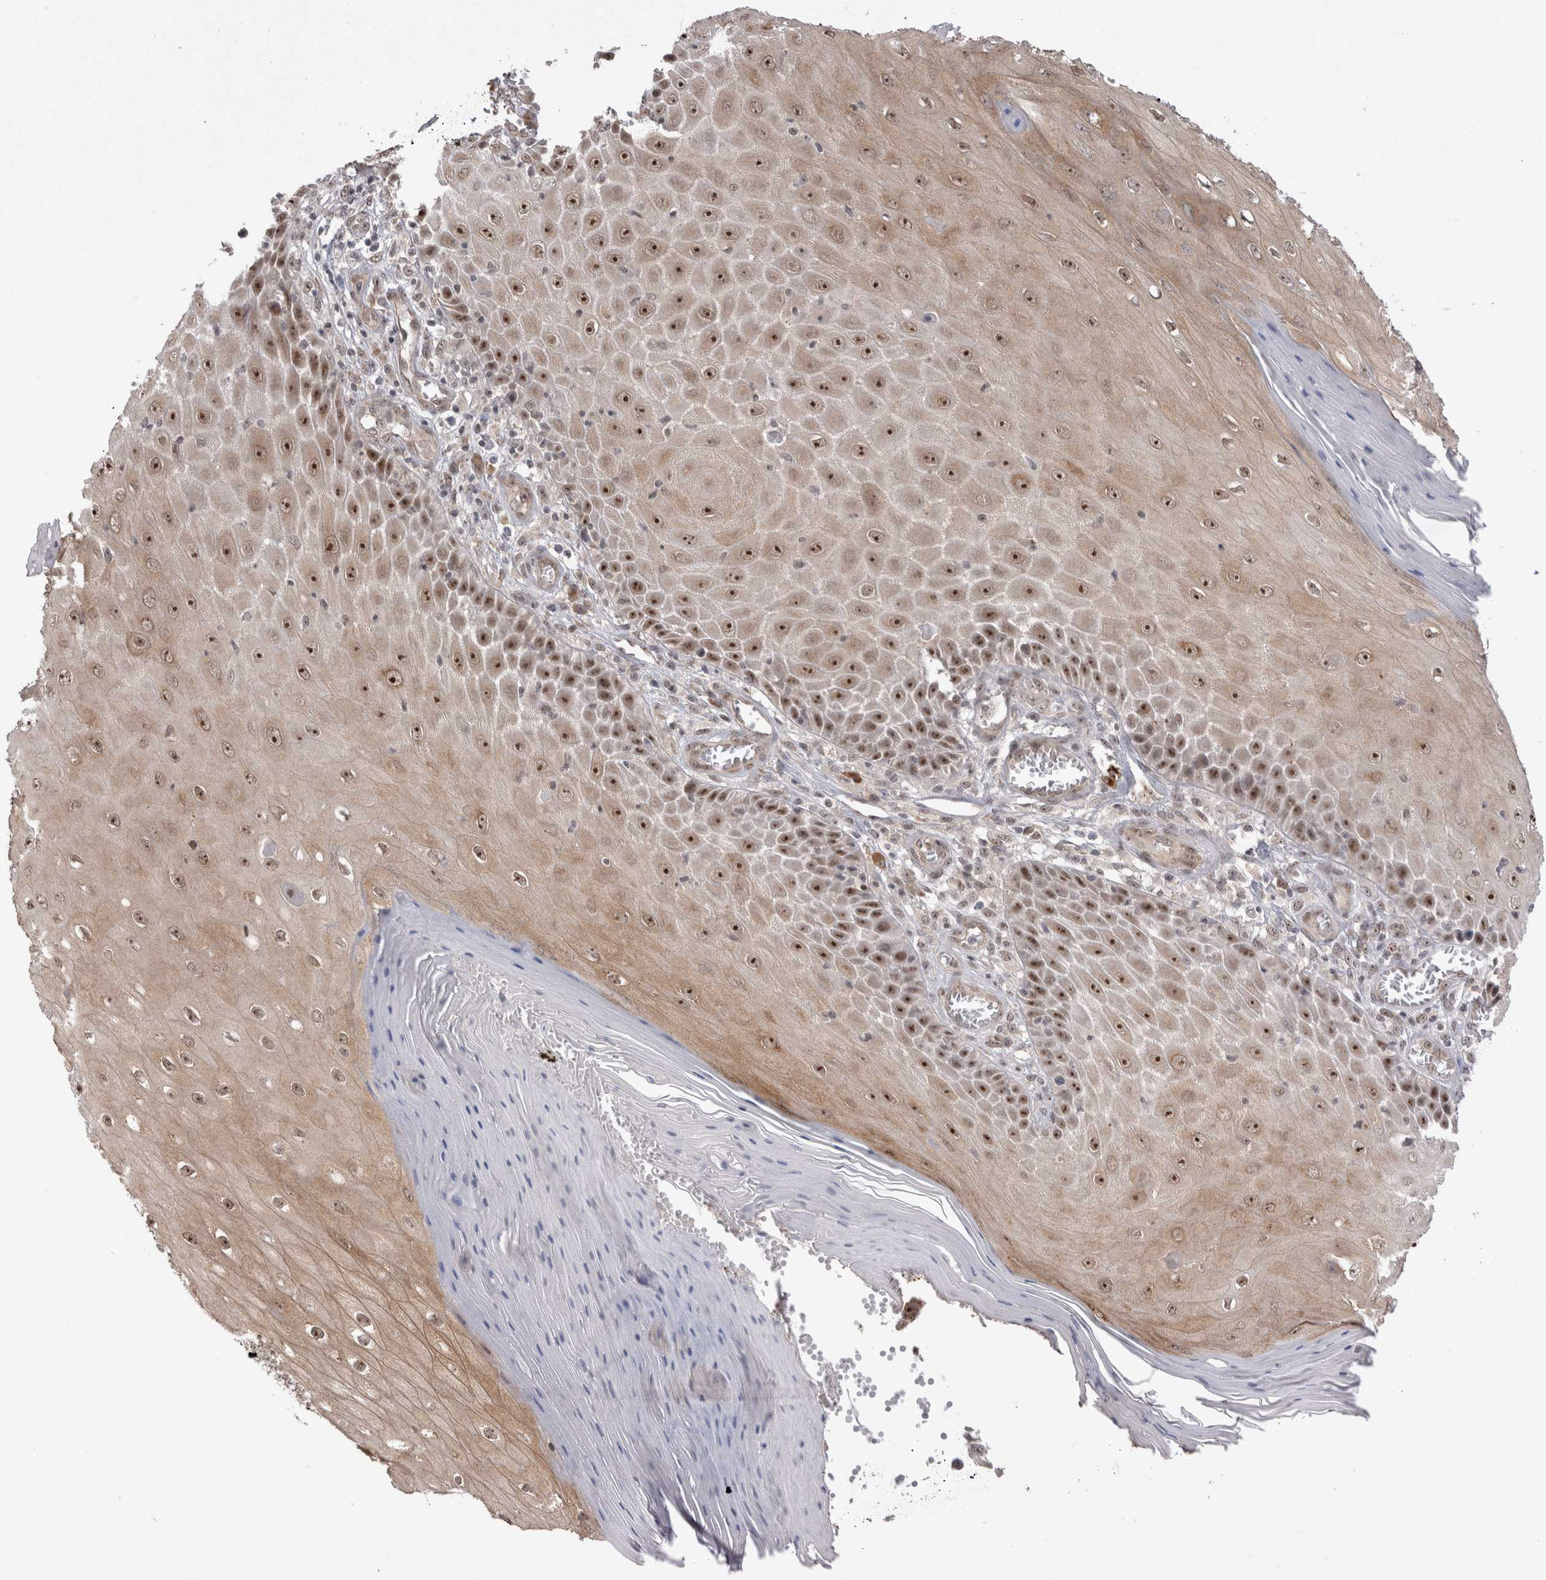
{"staining": {"intensity": "strong", "quantity": ">75%", "location": "cytoplasmic/membranous,nuclear"}, "tissue": "skin cancer", "cell_type": "Tumor cells", "image_type": "cancer", "snomed": [{"axis": "morphology", "description": "Squamous cell carcinoma, NOS"}, {"axis": "topography", "description": "Skin"}], "caption": "An image of skin cancer (squamous cell carcinoma) stained for a protein reveals strong cytoplasmic/membranous and nuclear brown staining in tumor cells.", "gene": "EXOSC4", "patient": {"sex": "female", "age": 73}}